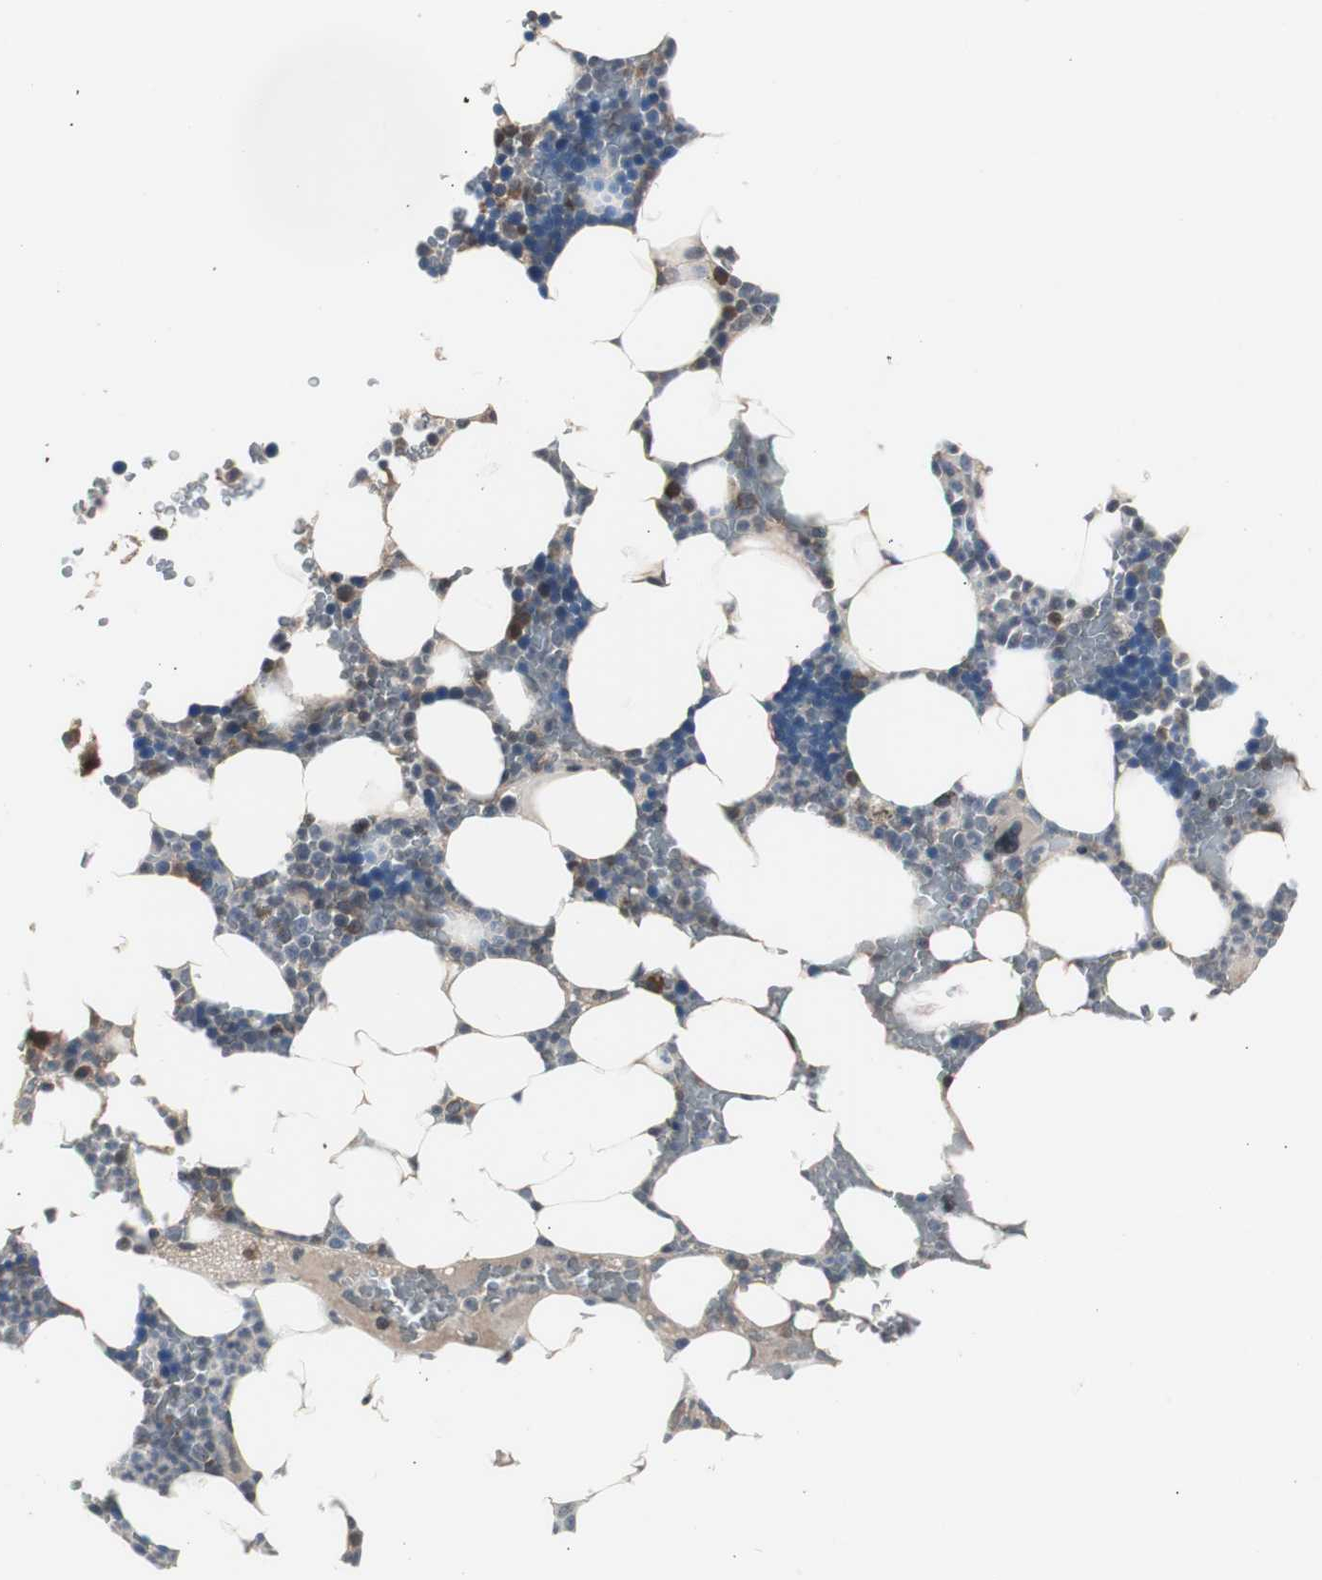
{"staining": {"intensity": "moderate", "quantity": "<25%", "location": "cytoplasmic/membranous"}, "tissue": "bone marrow", "cell_type": "Hematopoietic cells", "image_type": "normal", "snomed": [{"axis": "morphology", "description": "Normal tissue, NOS"}, {"axis": "topography", "description": "Bone marrow"}], "caption": "Protein expression by IHC exhibits moderate cytoplasmic/membranous expression in approximately <25% of hematopoietic cells in benign bone marrow.", "gene": "ZMPSTE24", "patient": {"sex": "female", "age": 66}}